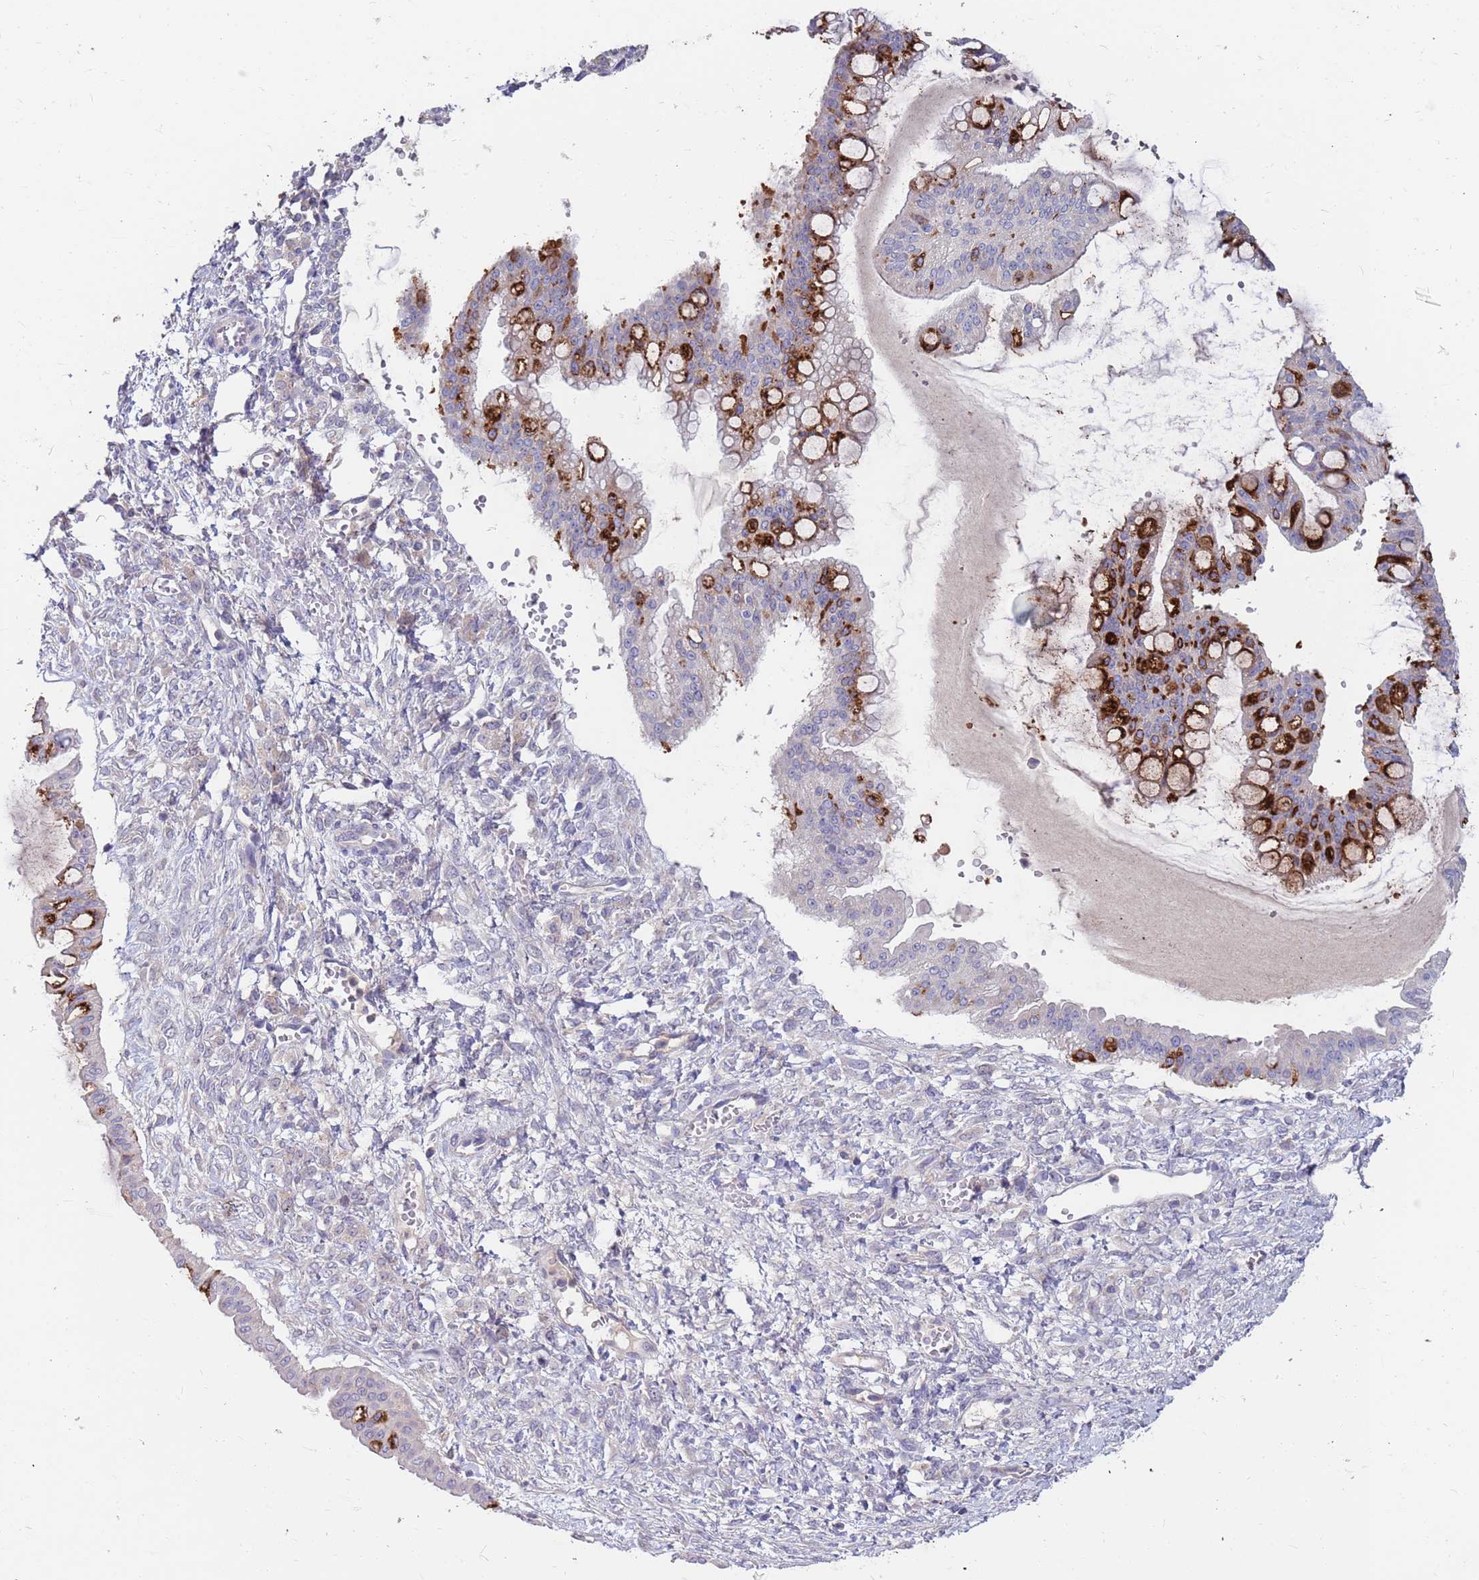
{"staining": {"intensity": "strong", "quantity": "<25%", "location": "cytoplasmic/membranous"}, "tissue": "ovarian cancer", "cell_type": "Tumor cells", "image_type": "cancer", "snomed": [{"axis": "morphology", "description": "Cystadenocarcinoma, mucinous, NOS"}, {"axis": "topography", "description": "Ovary"}], "caption": "Immunohistochemistry staining of ovarian cancer, which shows medium levels of strong cytoplasmic/membranous positivity in approximately <25% of tumor cells indicating strong cytoplasmic/membranous protein expression. The staining was performed using DAB (brown) for protein detection and nuclei were counterstained in hematoxylin (blue).", "gene": "BORCS5", "patient": {"sex": "female", "age": 73}}